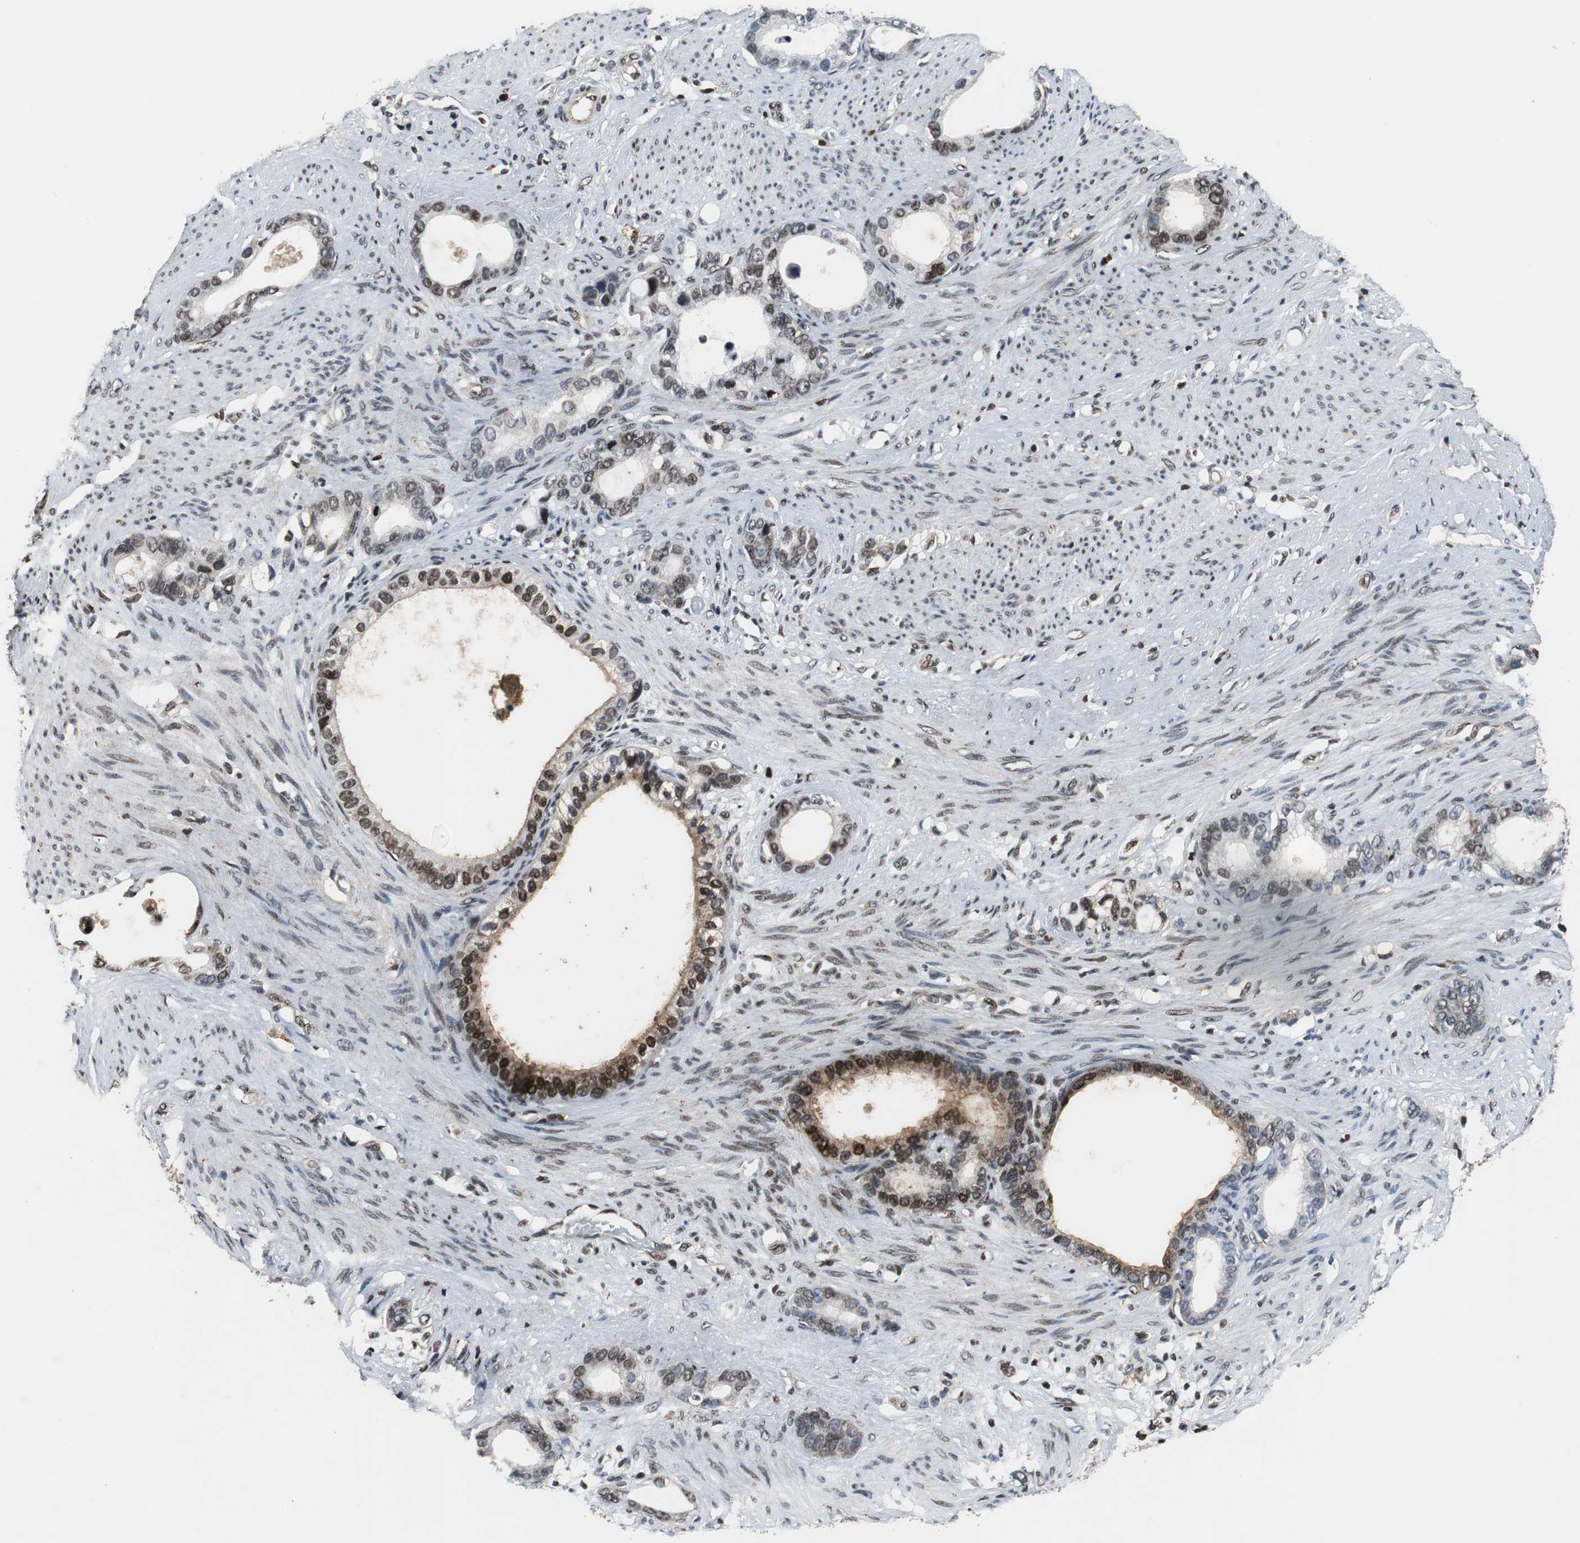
{"staining": {"intensity": "moderate", "quantity": "25%-75%", "location": "nuclear"}, "tissue": "stomach cancer", "cell_type": "Tumor cells", "image_type": "cancer", "snomed": [{"axis": "morphology", "description": "Adenocarcinoma, NOS"}, {"axis": "topography", "description": "Stomach"}], "caption": "Stomach cancer (adenocarcinoma) tissue reveals moderate nuclear positivity in about 25%-75% of tumor cells, visualized by immunohistochemistry.", "gene": "ORM1", "patient": {"sex": "female", "age": 75}}